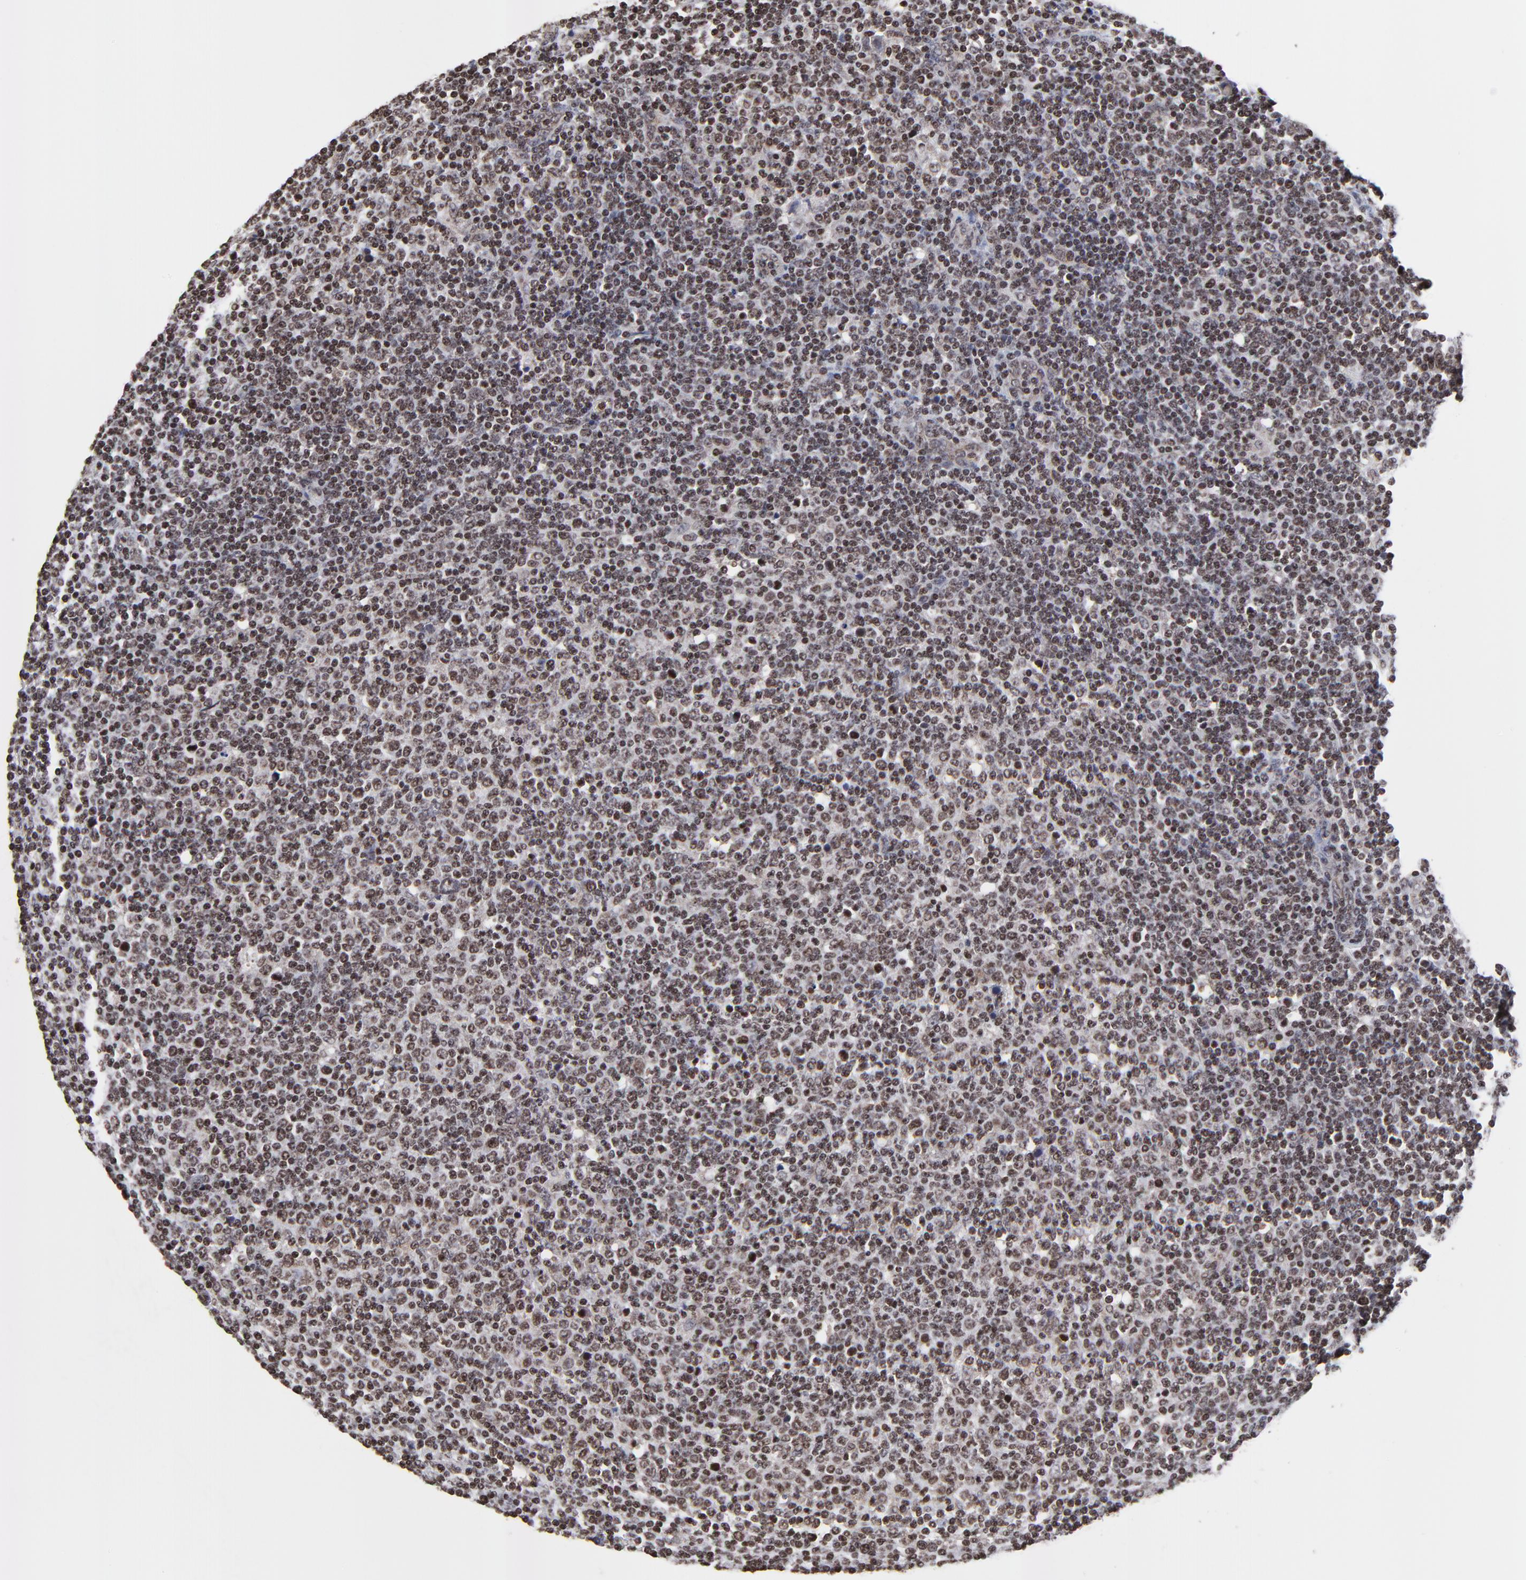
{"staining": {"intensity": "weak", "quantity": ">75%", "location": "nuclear"}, "tissue": "lymphoma", "cell_type": "Tumor cells", "image_type": "cancer", "snomed": [{"axis": "morphology", "description": "Malignant lymphoma, non-Hodgkin's type, Low grade"}, {"axis": "topography", "description": "Lymph node"}], "caption": "Protein staining displays weak nuclear staining in about >75% of tumor cells in lymphoma. (Brightfield microscopy of DAB IHC at high magnification).", "gene": "ZNF777", "patient": {"sex": "male", "age": 70}}